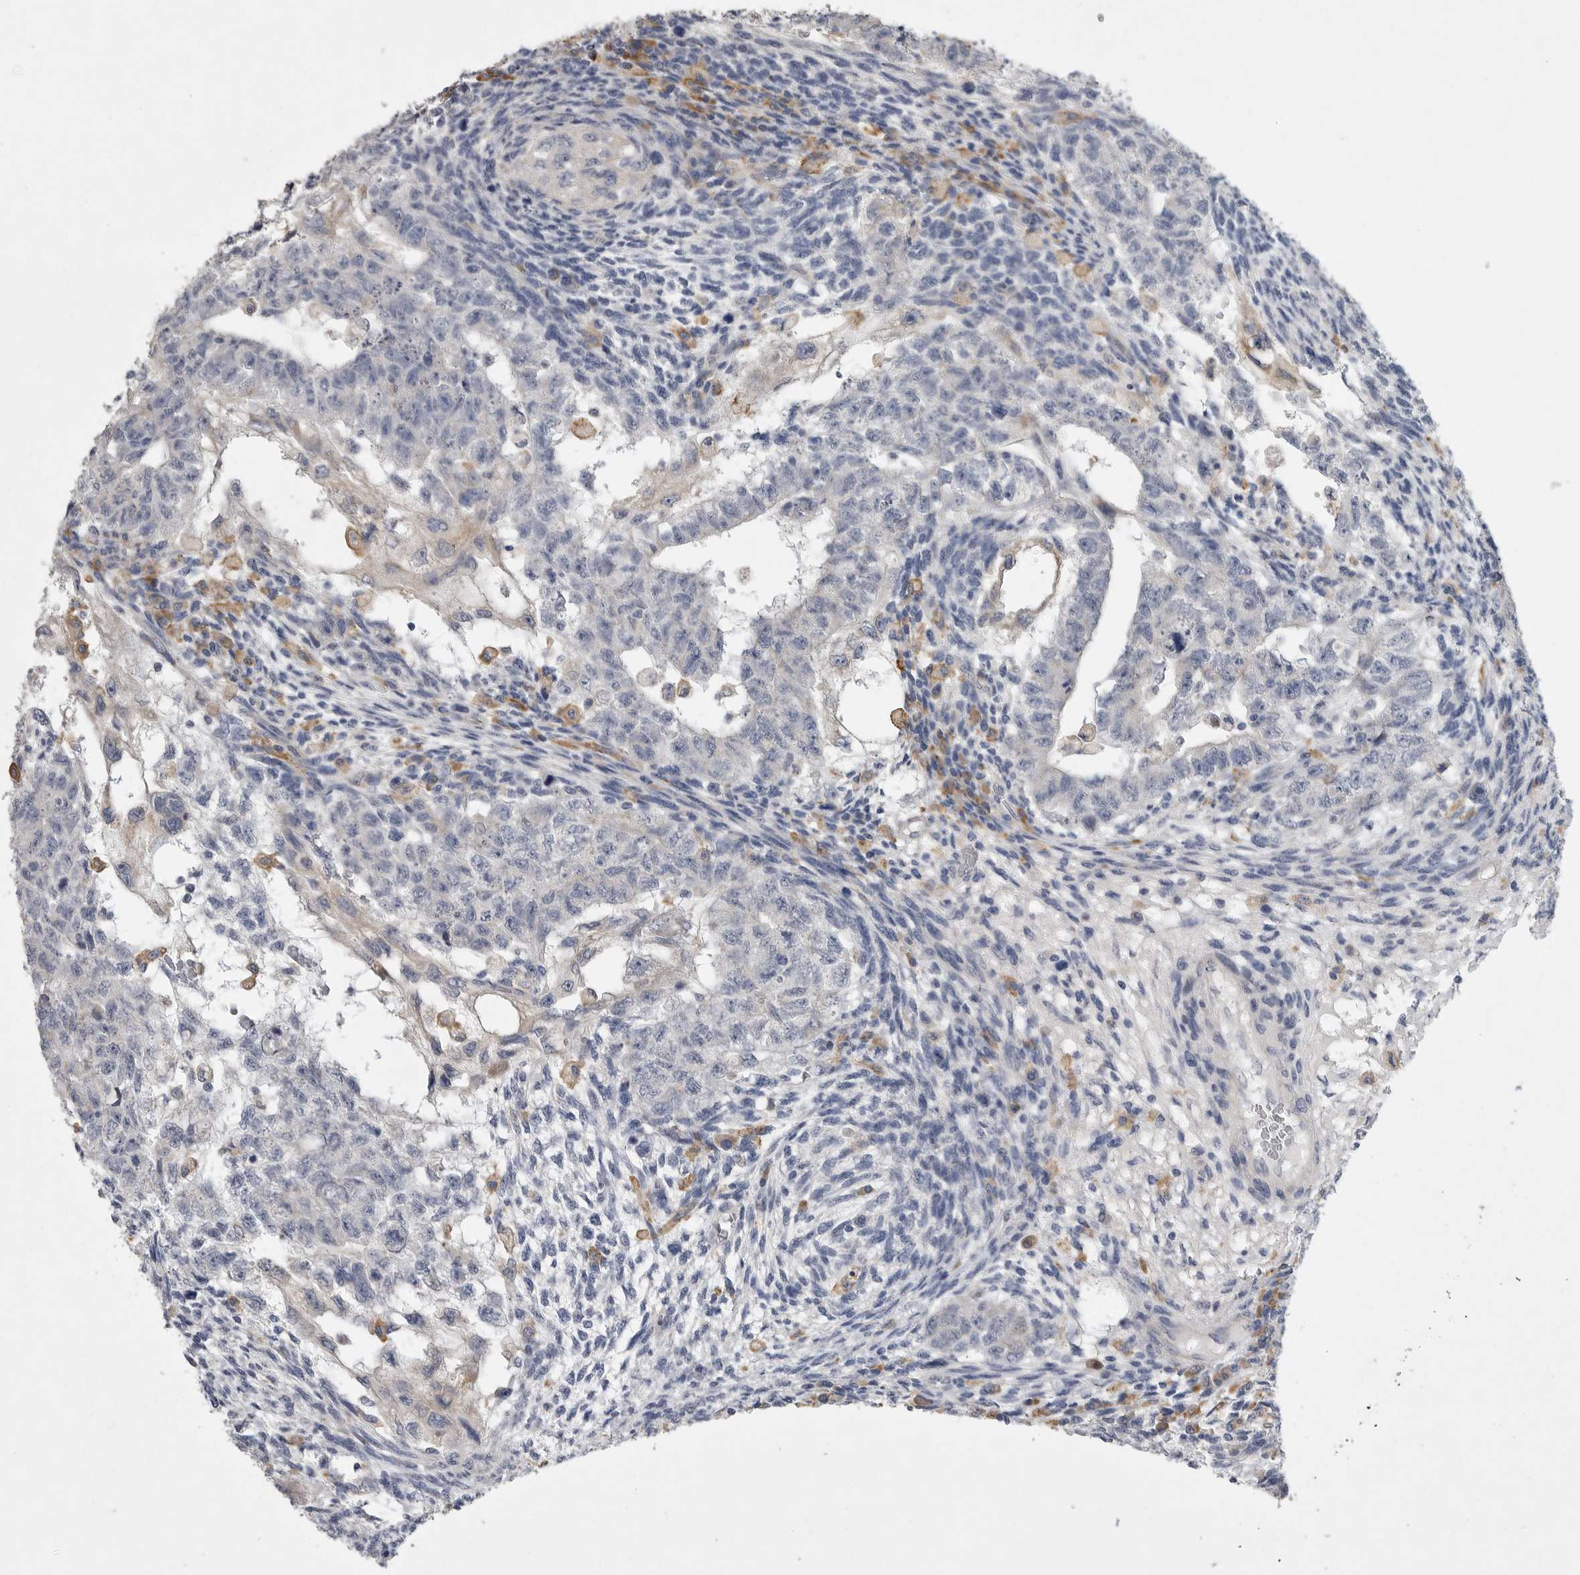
{"staining": {"intensity": "negative", "quantity": "none", "location": "none"}, "tissue": "testis cancer", "cell_type": "Tumor cells", "image_type": "cancer", "snomed": [{"axis": "morphology", "description": "Normal tissue, NOS"}, {"axis": "morphology", "description": "Carcinoma, Embryonal, NOS"}, {"axis": "topography", "description": "Testis"}], "caption": "A high-resolution image shows IHC staining of testis cancer, which demonstrates no significant expression in tumor cells.", "gene": "EDEM3", "patient": {"sex": "male", "age": 36}}